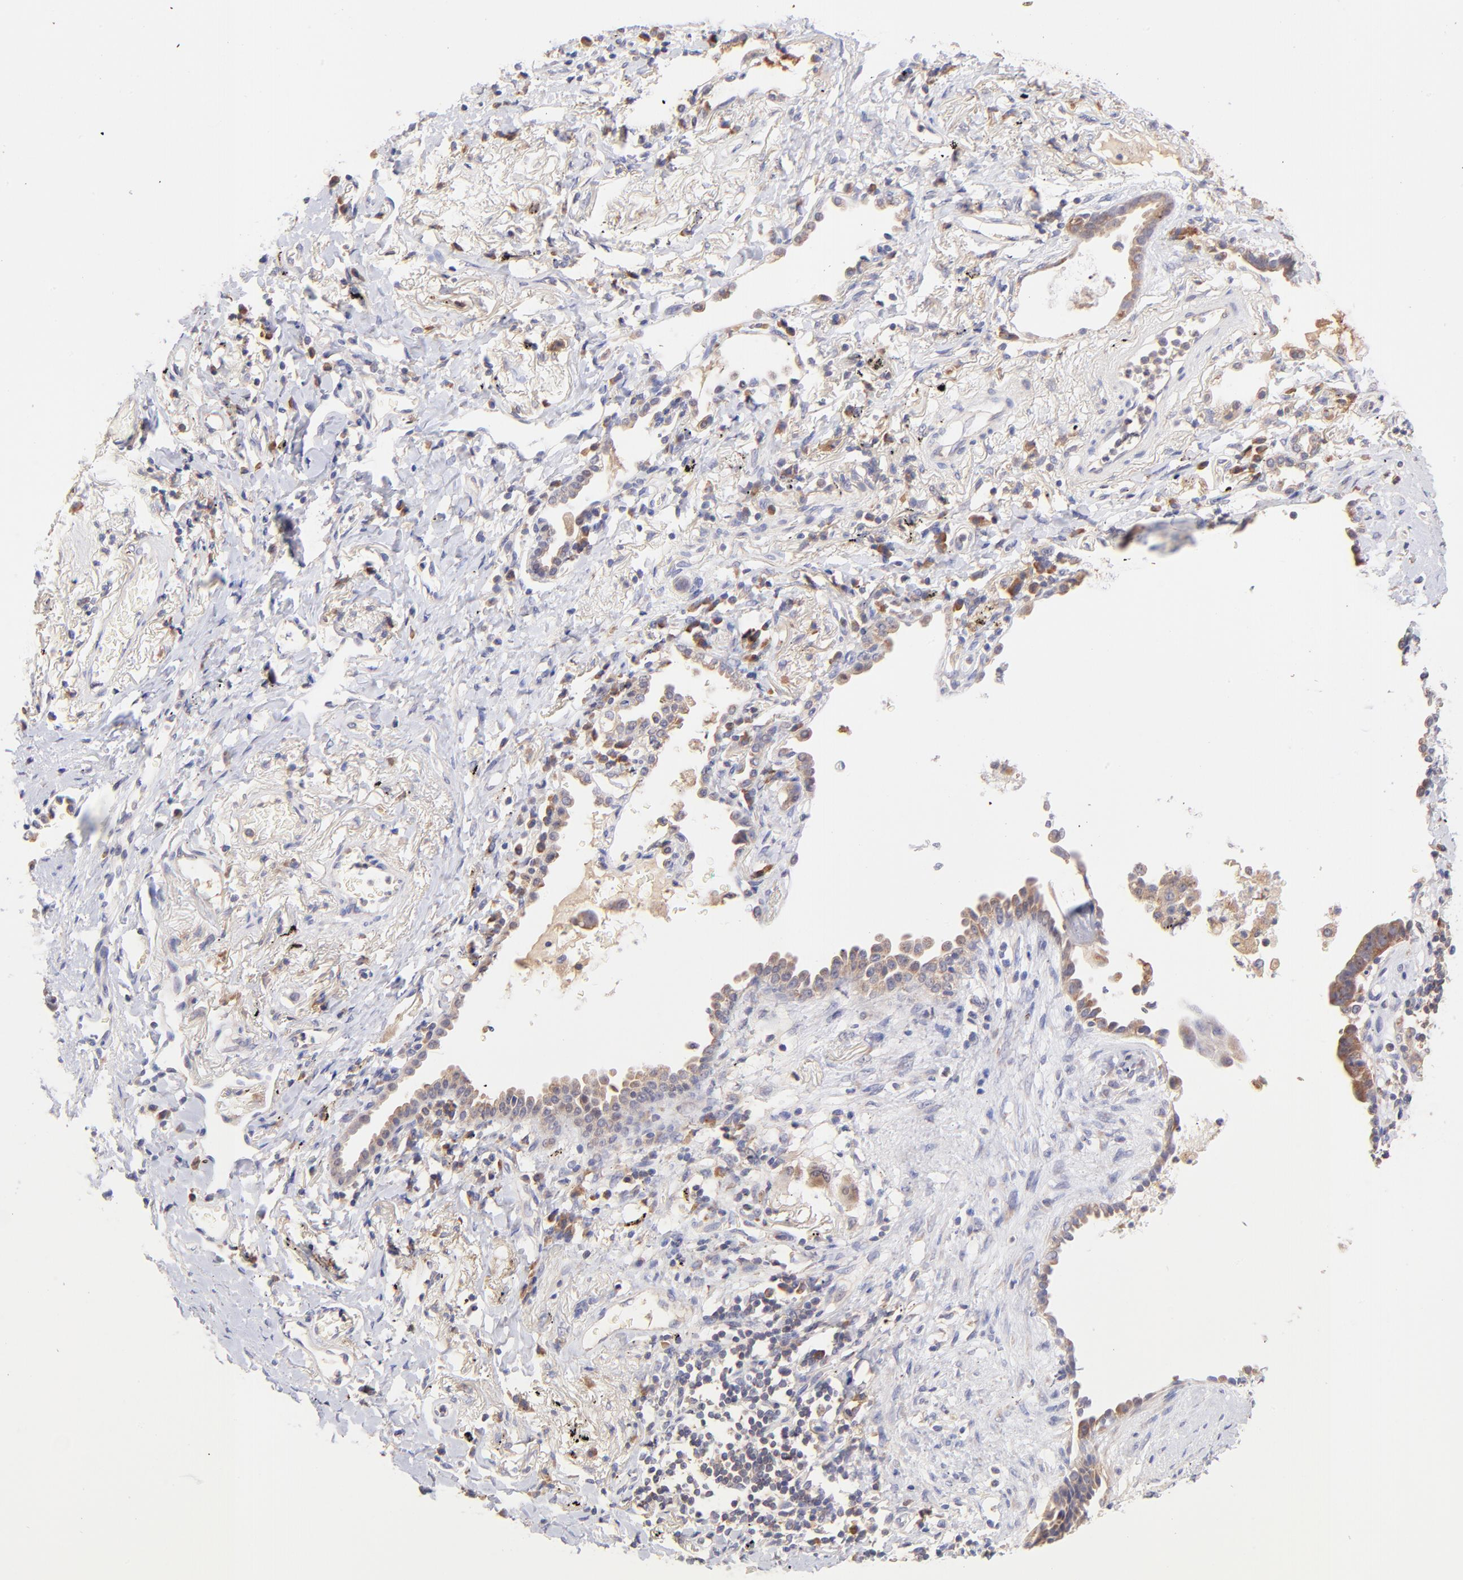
{"staining": {"intensity": "moderate", "quantity": ">75%", "location": "cytoplasmic/membranous"}, "tissue": "lung cancer", "cell_type": "Tumor cells", "image_type": "cancer", "snomed": [{"axis": "morphology", "description": "Adenocarcinoma, NOS"}, {"axis": "topography", "description": "Lung"}], "caption": "Adenocarcinoma (lung) stained for a protein (brown) reveals moderate cytoplasmic/membranous positive staining in approximately >75% of tumor cells.", "gene": "RPL11", "patient": {"sex": "female", "age": 64}}